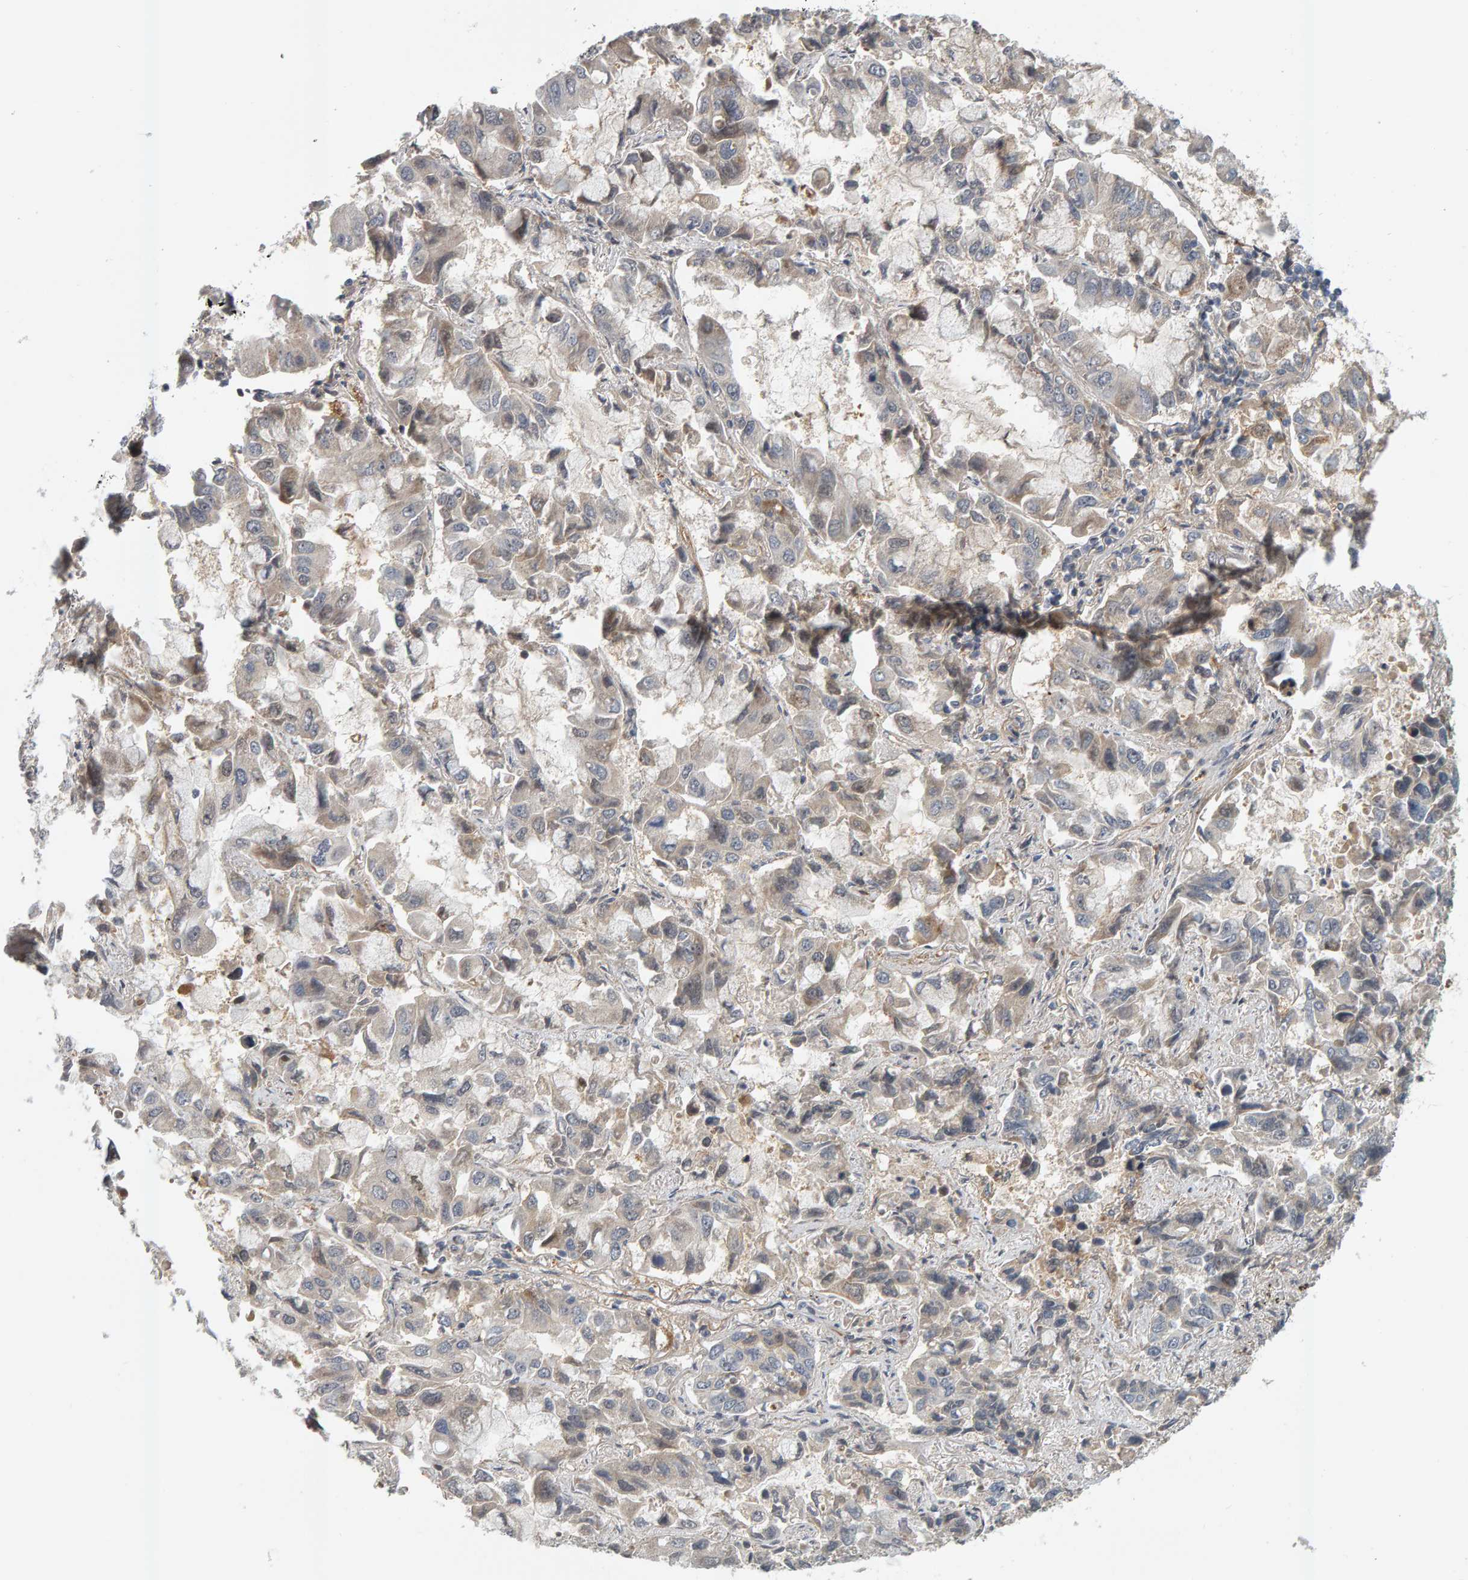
{"staining": {"intensity": "weak", "quantity": "<25%", "location": "cytoplasmic/membranous"}, "tissue": "lung cancer", "cell_type": "Tumor cells", "image_type": "cancer", "snomed": [{"axis": "morphology", "description": "Adenocarcinoma, NOS"}, {"axis": "topography", "description": "Lung"}], "caption": "Tumor cells show no significant positivity in adenocarcinoma (lung).", "gene": "ZNF160", "patient": {"sex": "male", "age": 64}}